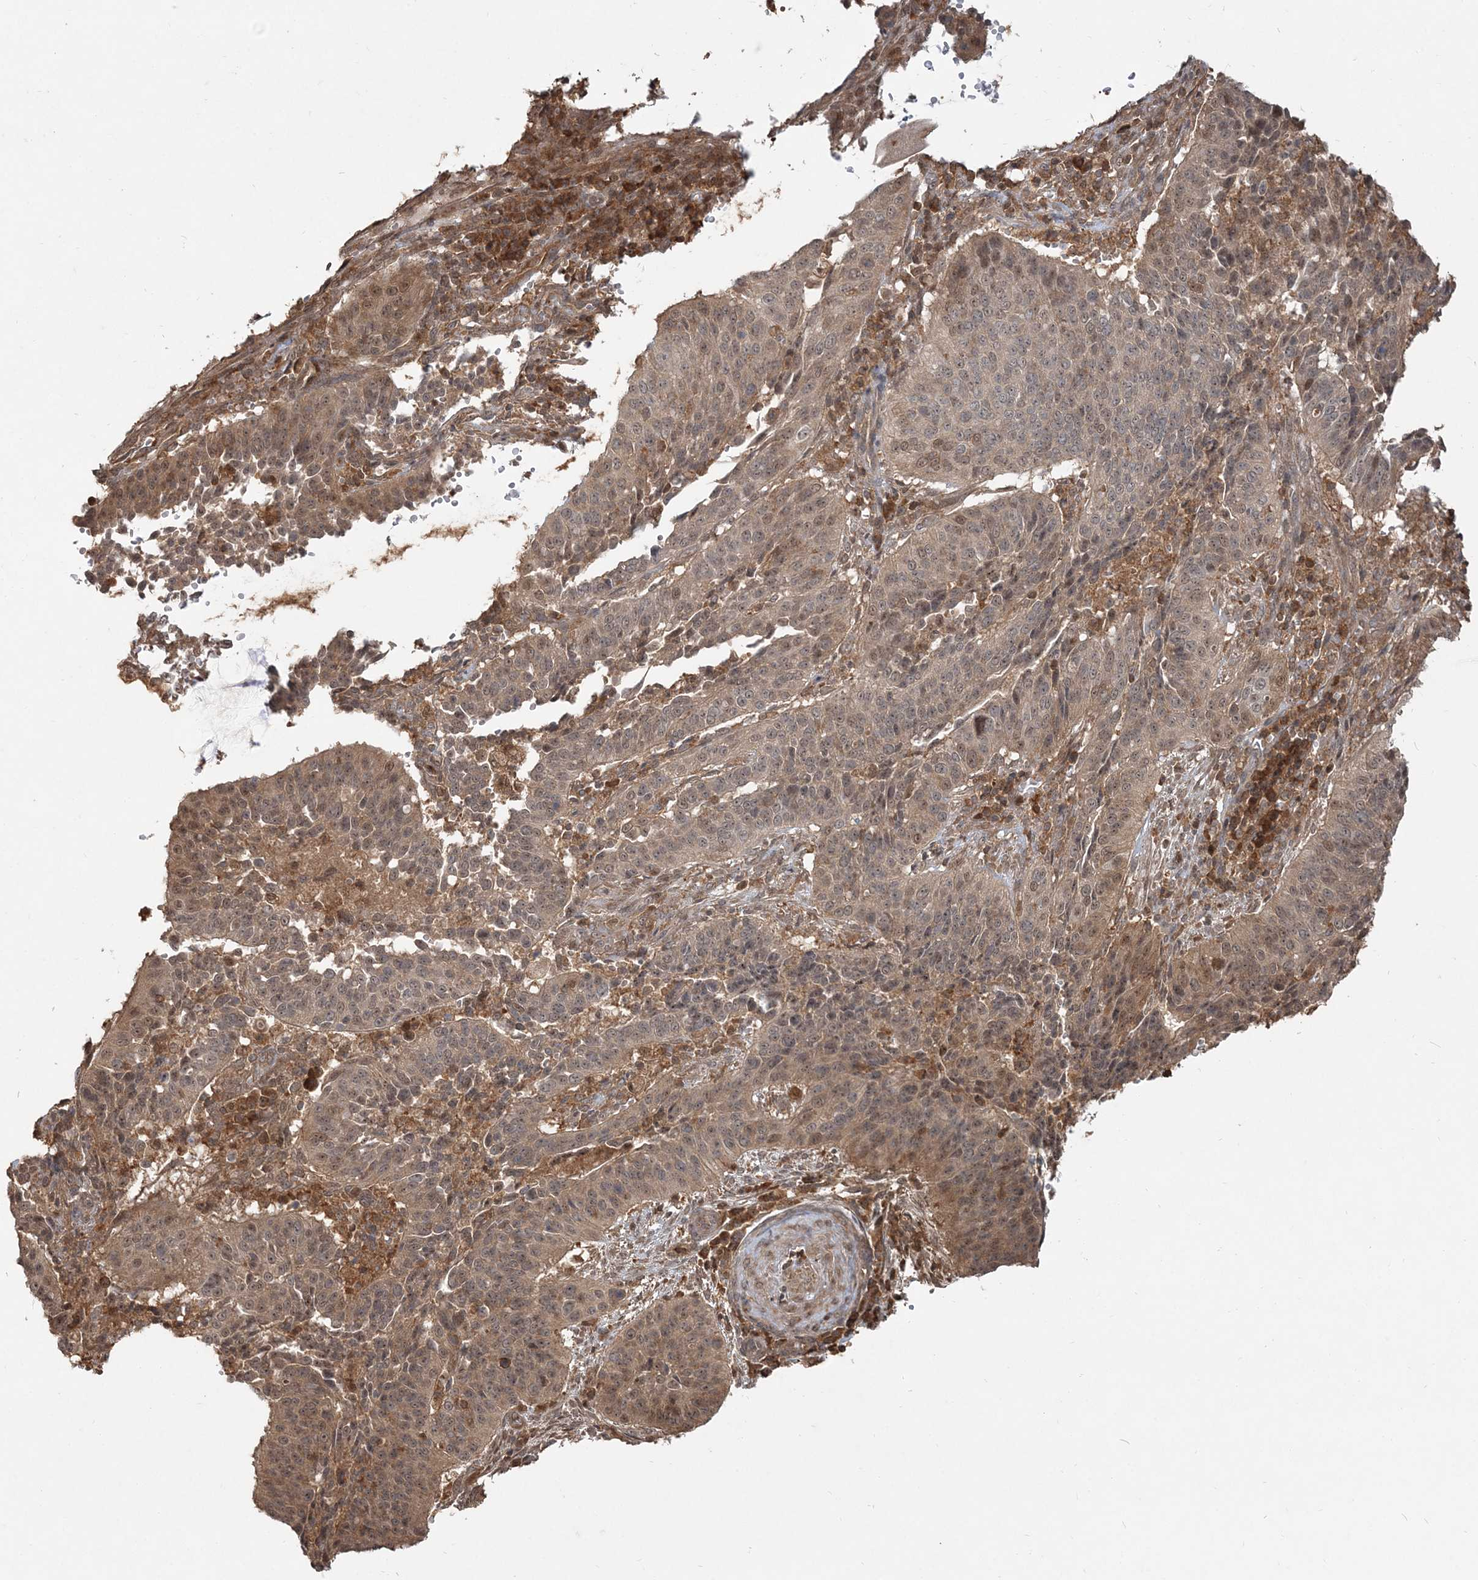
{"staining": {"intensity": "moderate", "quantity": ">75%", "location": "cytoplasmic/membranous,nuclear"}, "tissue": "cervical cancer", "cell_type": "Tumor cells", "image_type": "cancer", "snomed": [{"axis": "morphology", "description": "Normal tissue, NOS"}, {"axis": "morphology", "description": "Squamous cell carcinoma, NOS"}, {"axis": "topography", "description": "Cervix"}], "caption": "Immunohistochemistry micrograph of human cervical cancer (squamous cell carcinoma) stained for a protein (brown), which reveals medium levels of moderate cytoplasmic/membranous and nuclear positivity in about >75% of tumor cells.", "gene": "CAB39", "patient": {"sex": "female", "age": 39}}